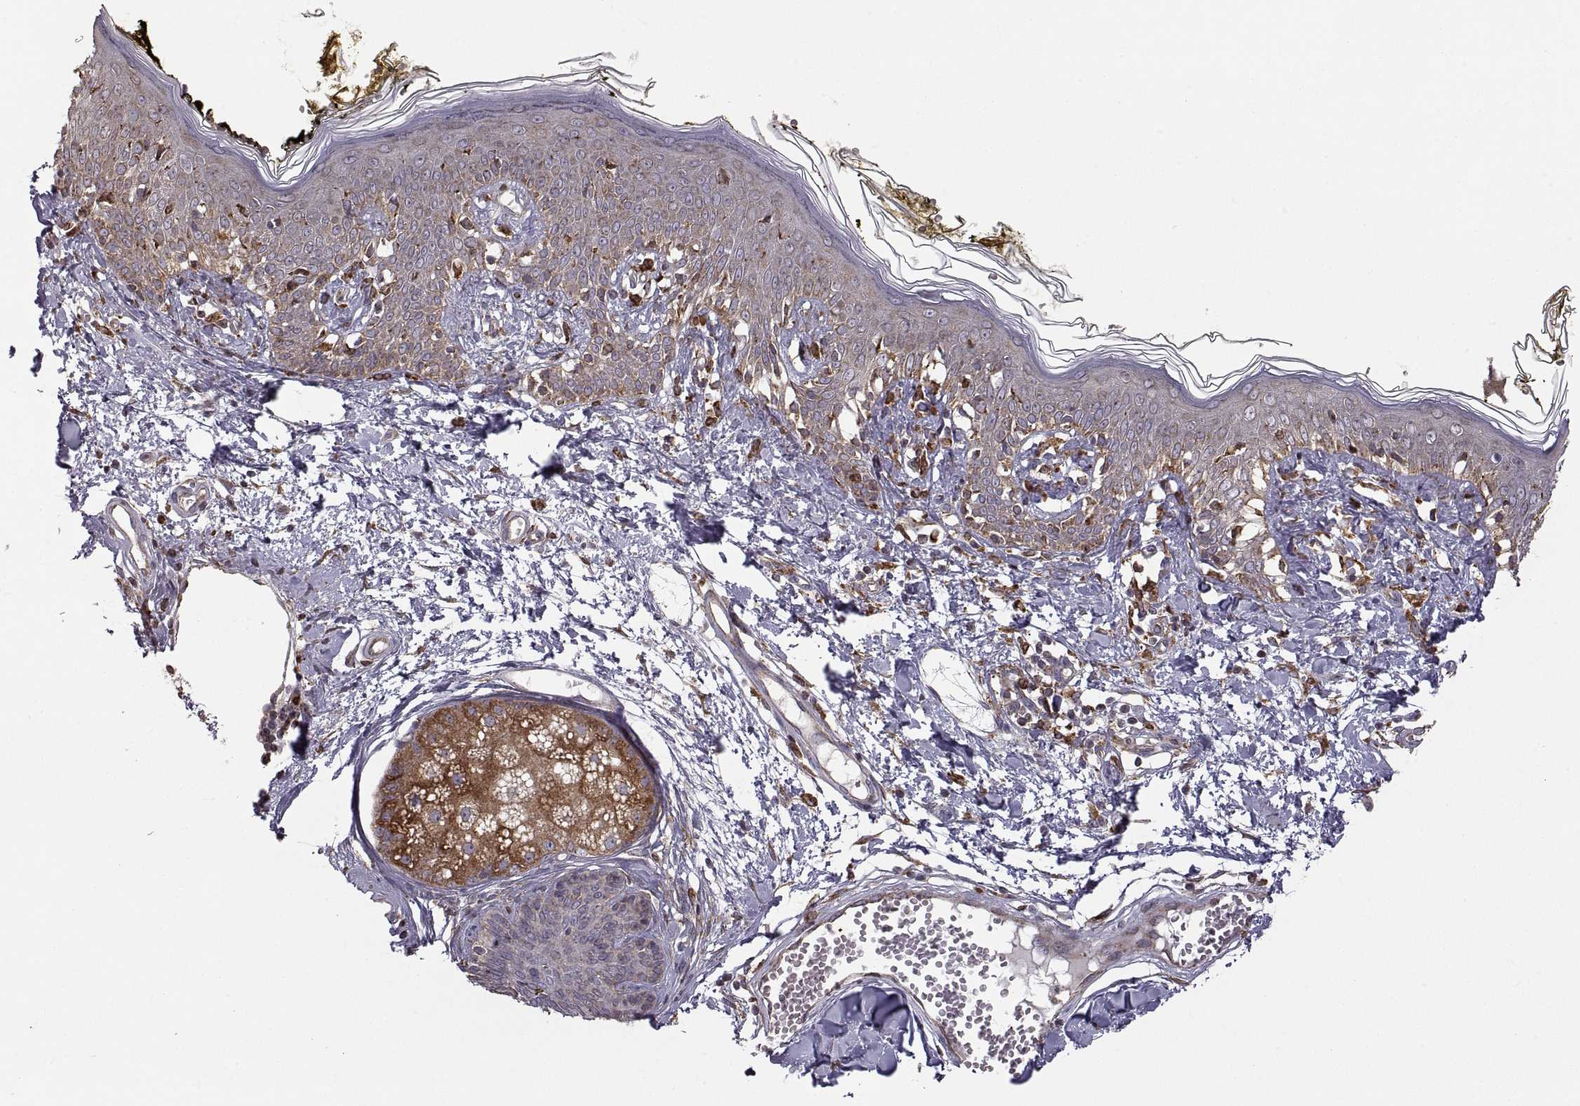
{"staining": {"intensity": "moderate", "quantity": ">75%", "location": "cytoplasmic/membranous"}, "tissue": "skin", "cell_type": "Fibroblasts", "image_type": "normal", "snomed": [{"axis": "morphology", "description": "Normal tissue, NOS"}, {"axis": "topography", "description": "Skin"}], "caption": "This histopathology image demonstrates unremarkable skin stained with IHC to label a protein in brown. The cytoplasmic/membranous of fibroblasts show moderate positivity for the protein. Nuclei are counter-stained blue.", "gene": "PDIA3", "patient": {"sex": "male", "age": 76}}